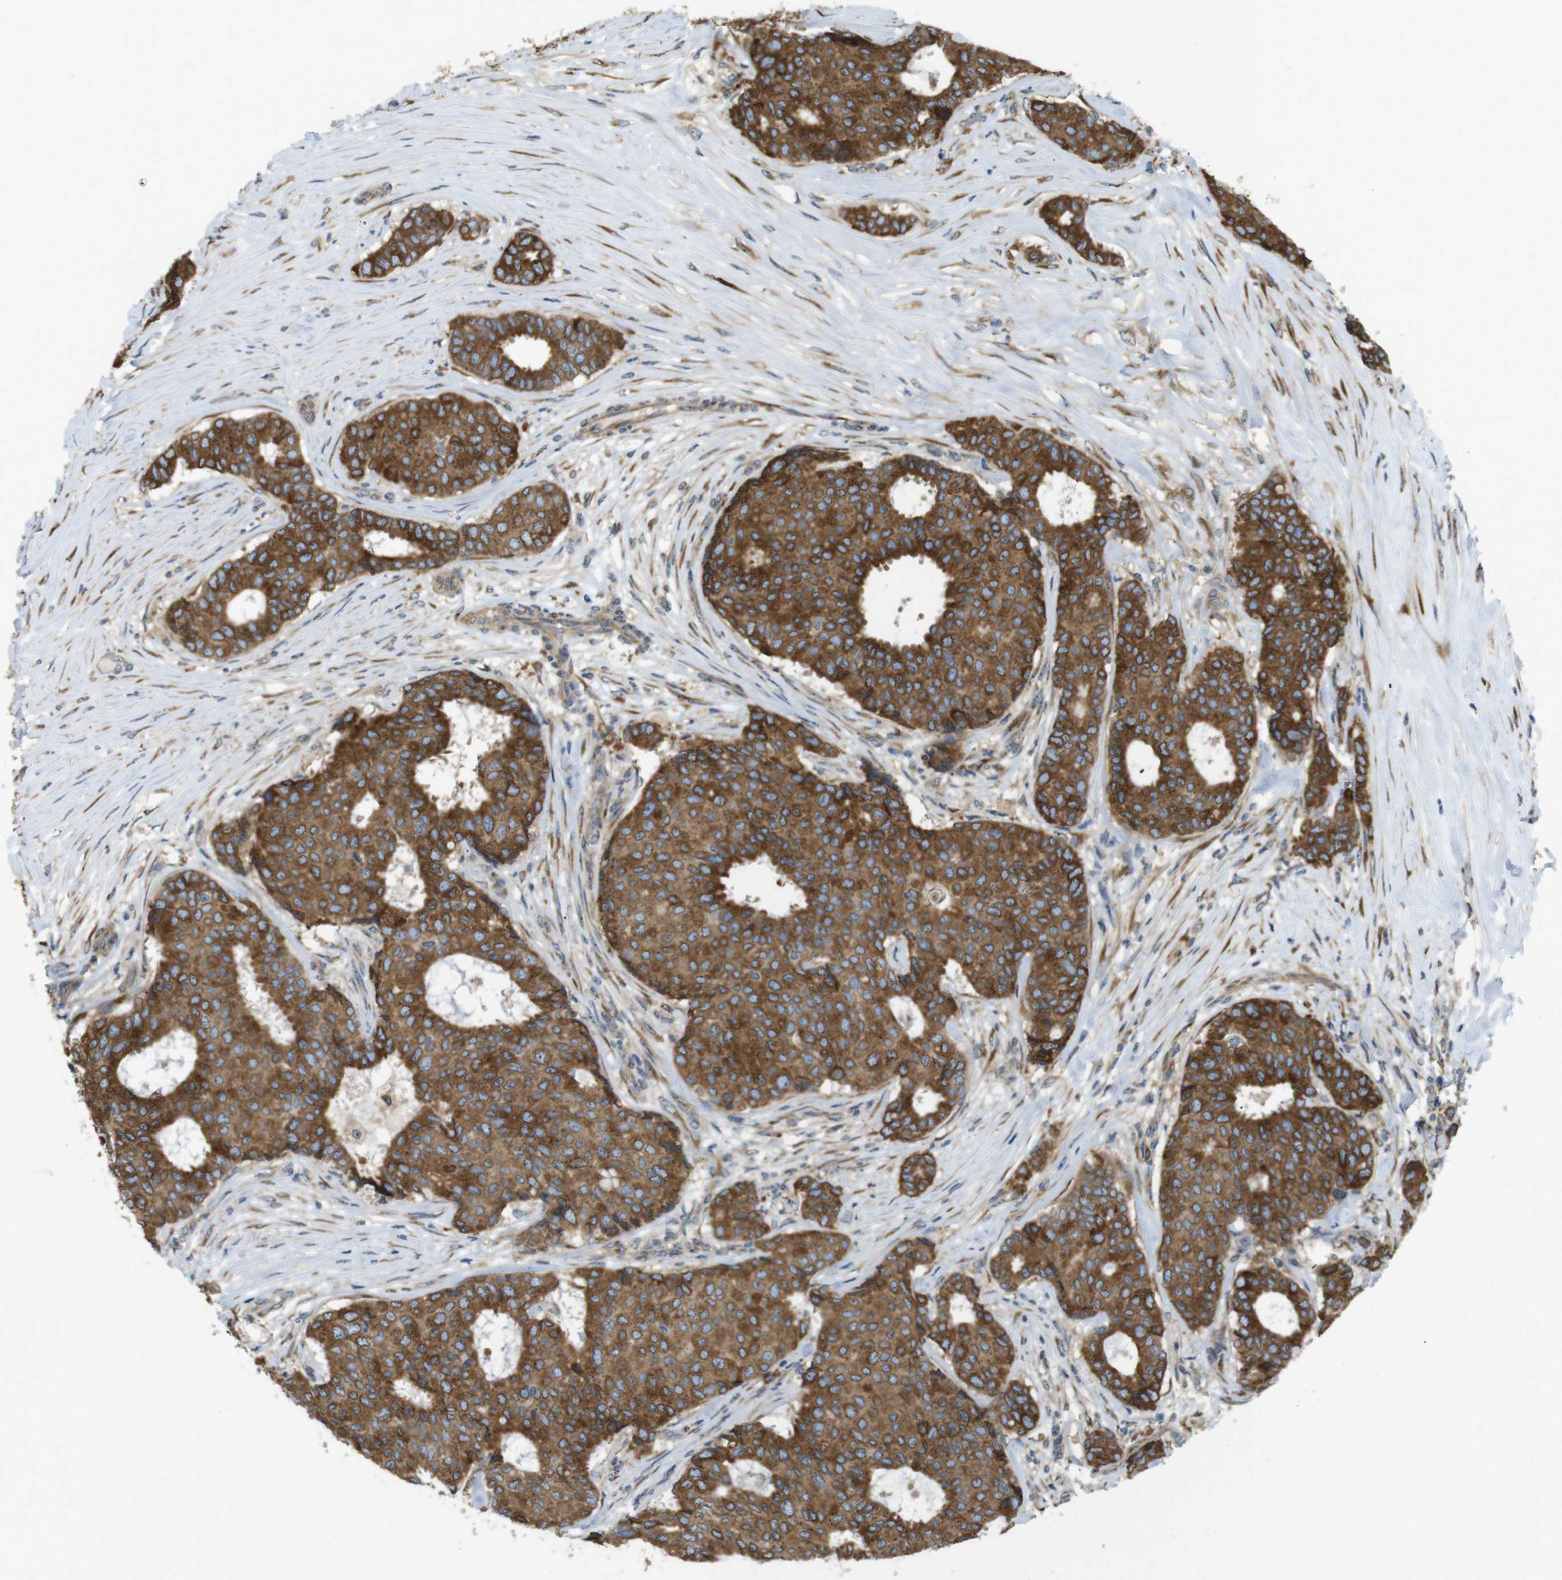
{"staining": {"intensity": "strong", "quantity": ">75%", "location": "cytoplasmic/membranous"}, "tissue": "breast cancer", "cell_type": "Tumor cells", "image_type": "cancer", "snomed": [{"axis": "morphology", "description": "Duct carcinoma"}, {"axis": "topography", "description": "Breast"}], "caption": "Strong cytoplasmic/membranous protein positivity is present in about >75% of tumor cells in intraductal carcinoma (breast). The protein of interest is shown in brown color, while the nuclei are stained blue.", "gene": "TMEM143", "patient": {"sex": "female", "age": 75}}